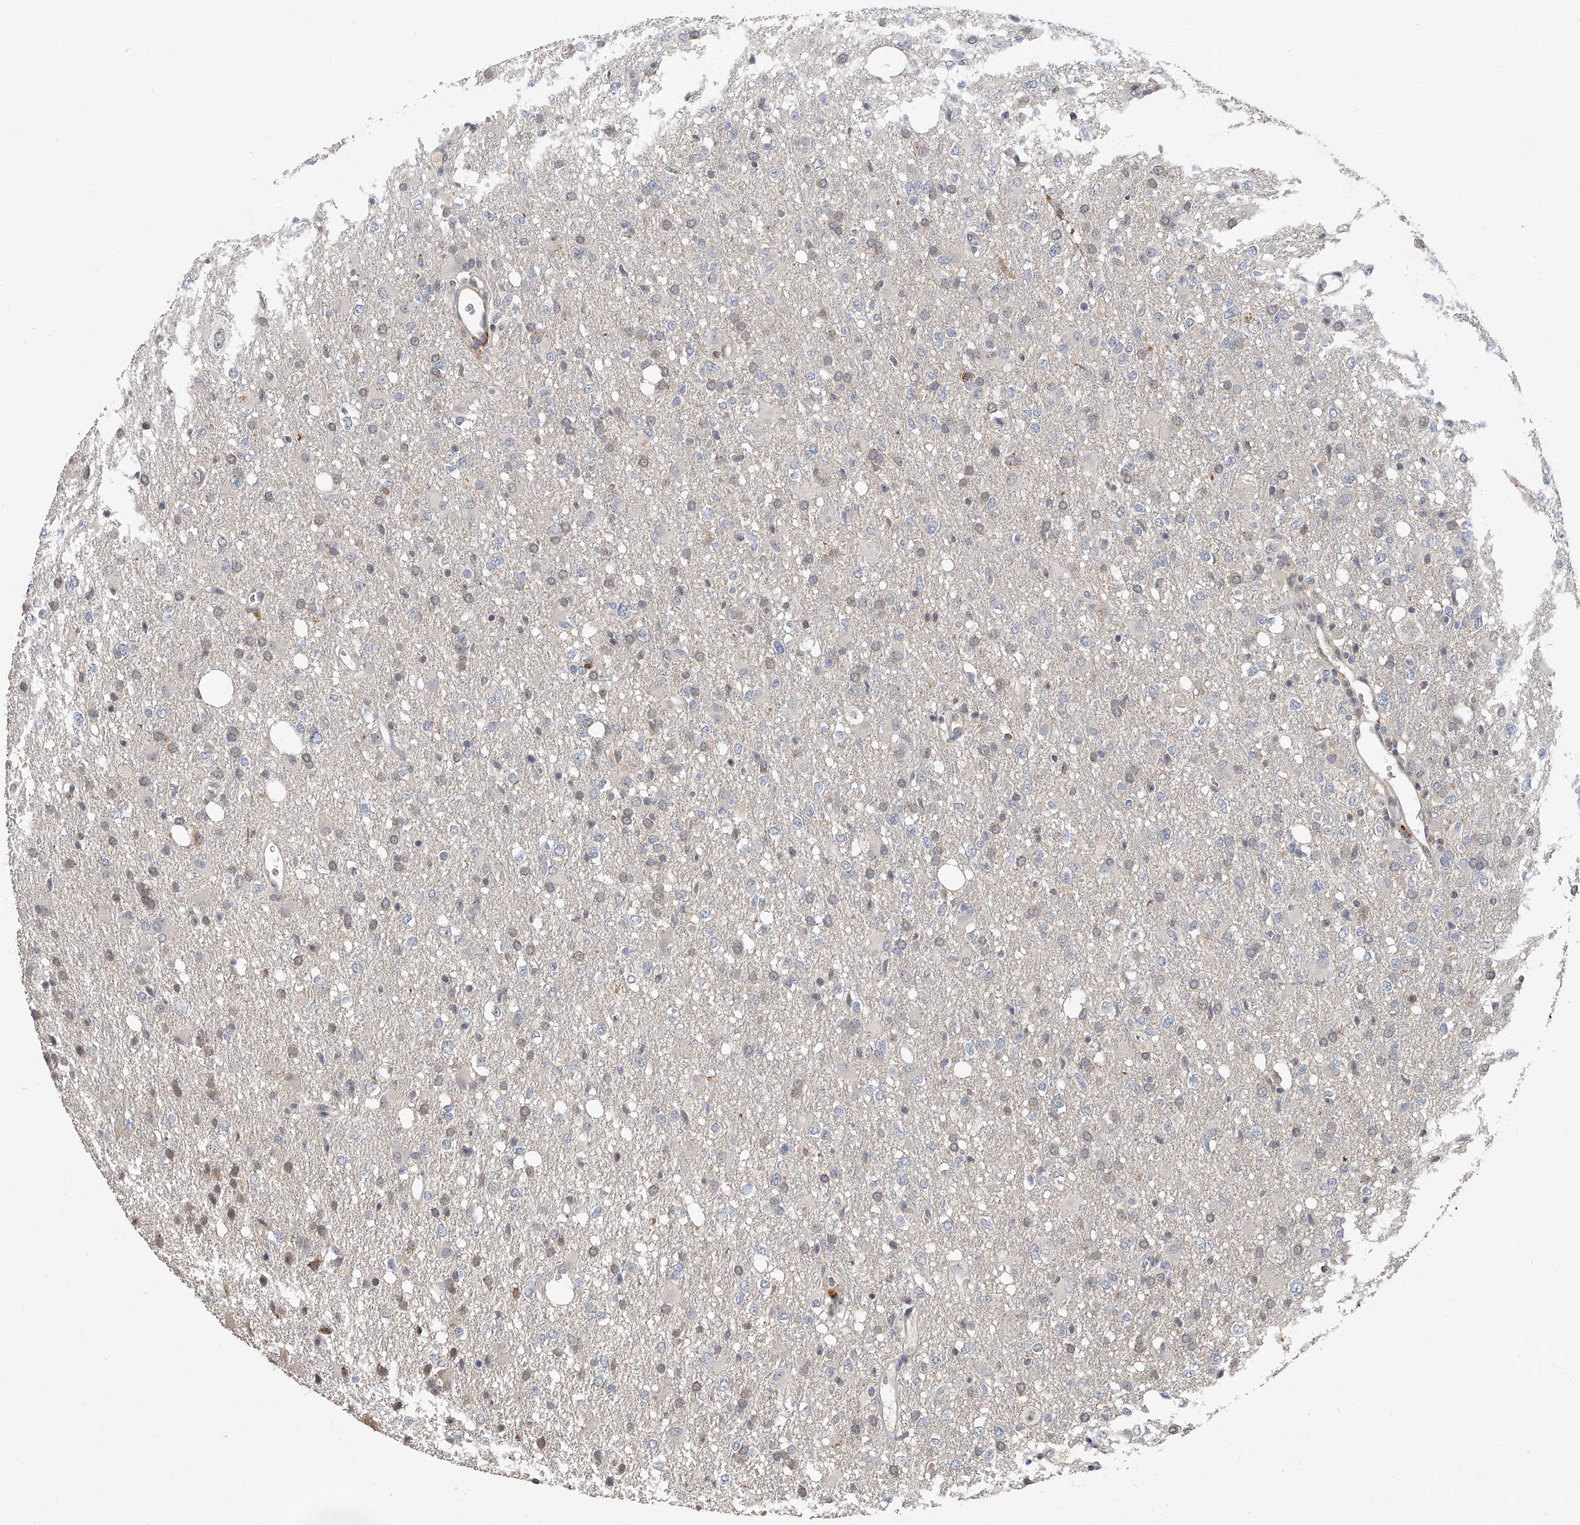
{"staining": {"intensity": "weak", "quantity": "<25%", "location": "cytoplasmic/membranous"}, "tissue": "glioma", "cell_type": "Tumor cells", "image_type": "cancer", "snomed": [{"axis": "morphology", "description": "Glioma, malignant, High grade"}, {"axis": "topography", "description": "Brain"}], "caption": "There is no significant expression in tumor cells of glioma.", "gene": "JAG2", "patient": {"sex": "female", "age": 57}}